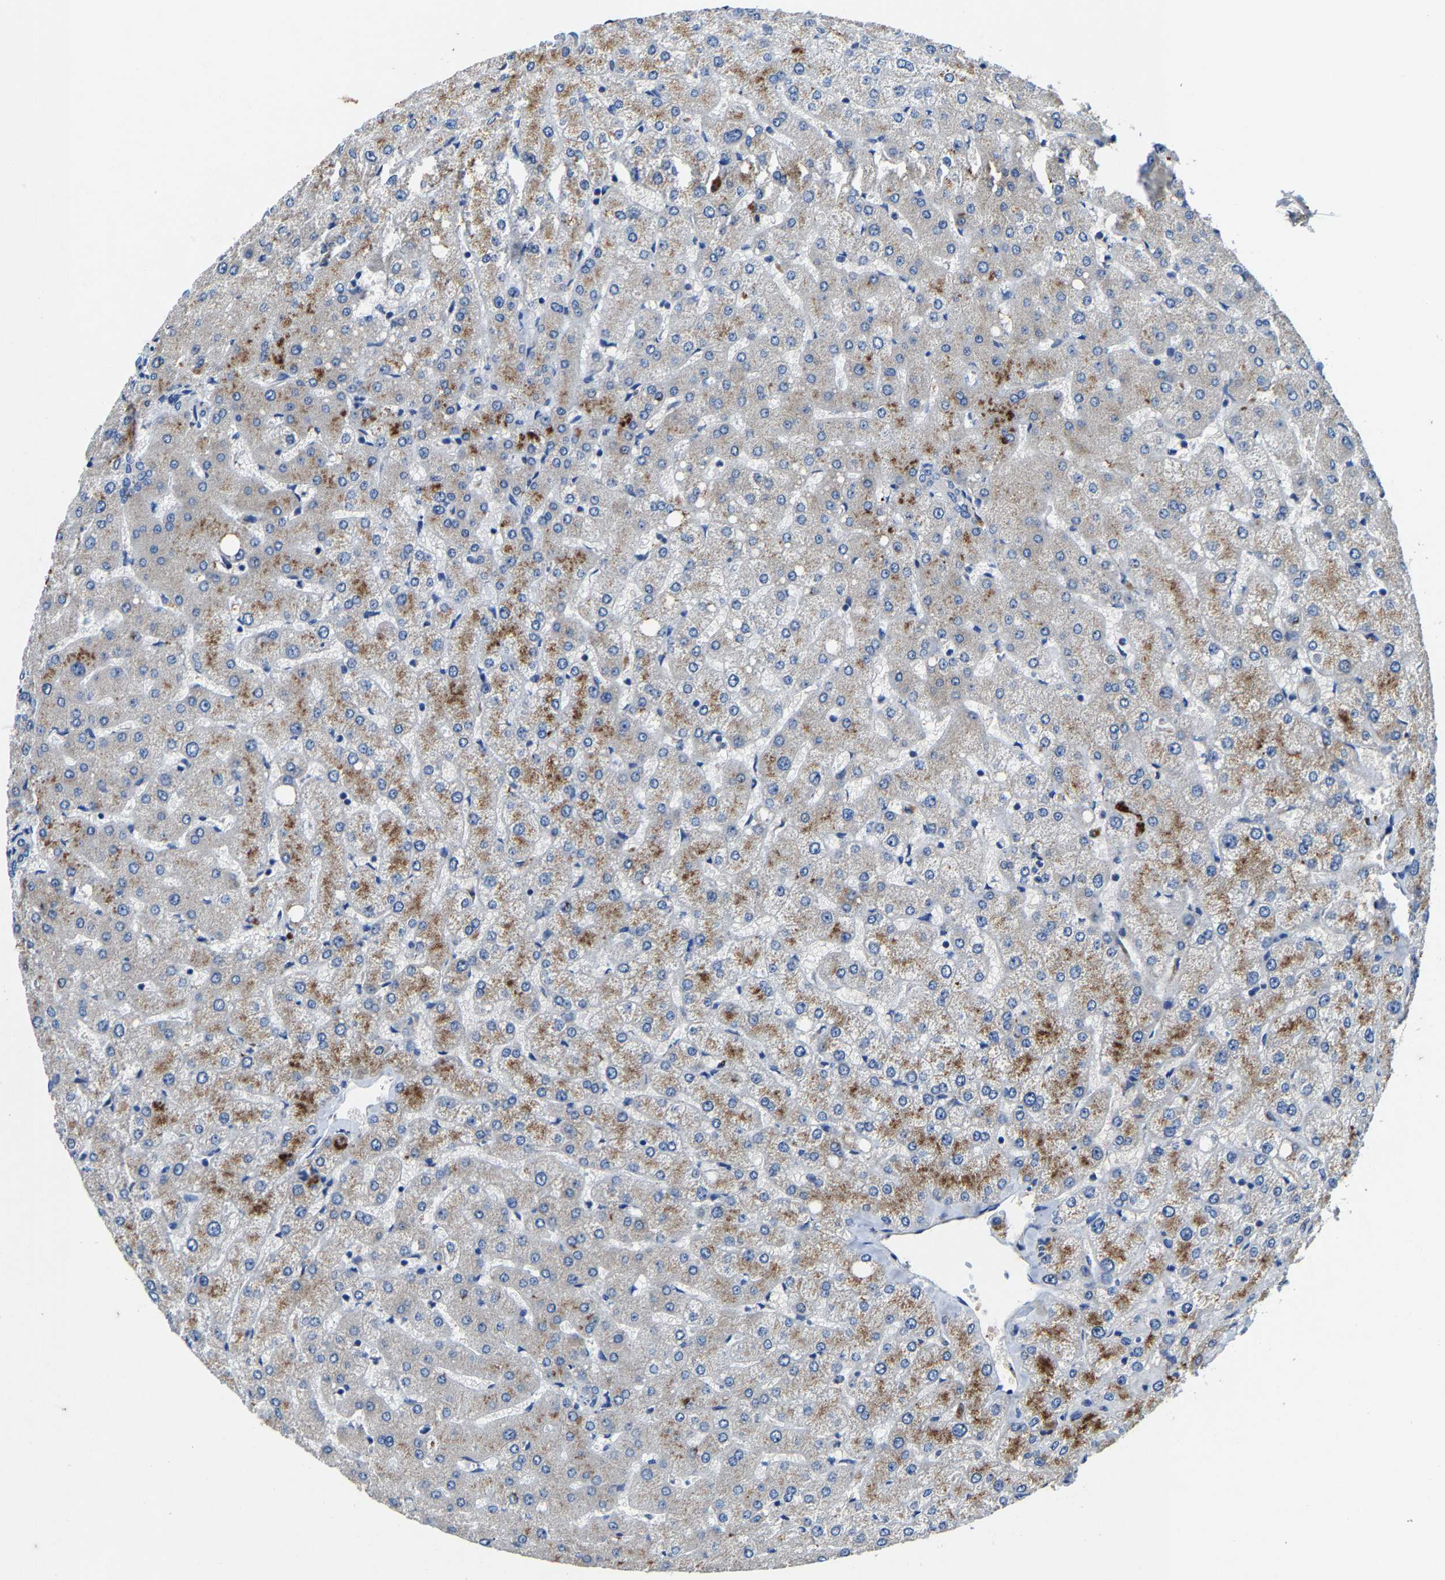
{"staining": {"intensity": "negative", "quantity": "none", "location": "none"}, "tissue": "liver", "cell_type": "Cholangiocytes", "image_type": "normal", "snomed": [{"axis": "morphology", "description": "Normal tissue, NOS"}, {"axis": "topography", "description": "Liver"}], "caption": "The micrograph reveals no significant expression in cholangiocytes of liver.", "gene": "SLC25A25", "patient": {"sex": "female", "age": 54}}